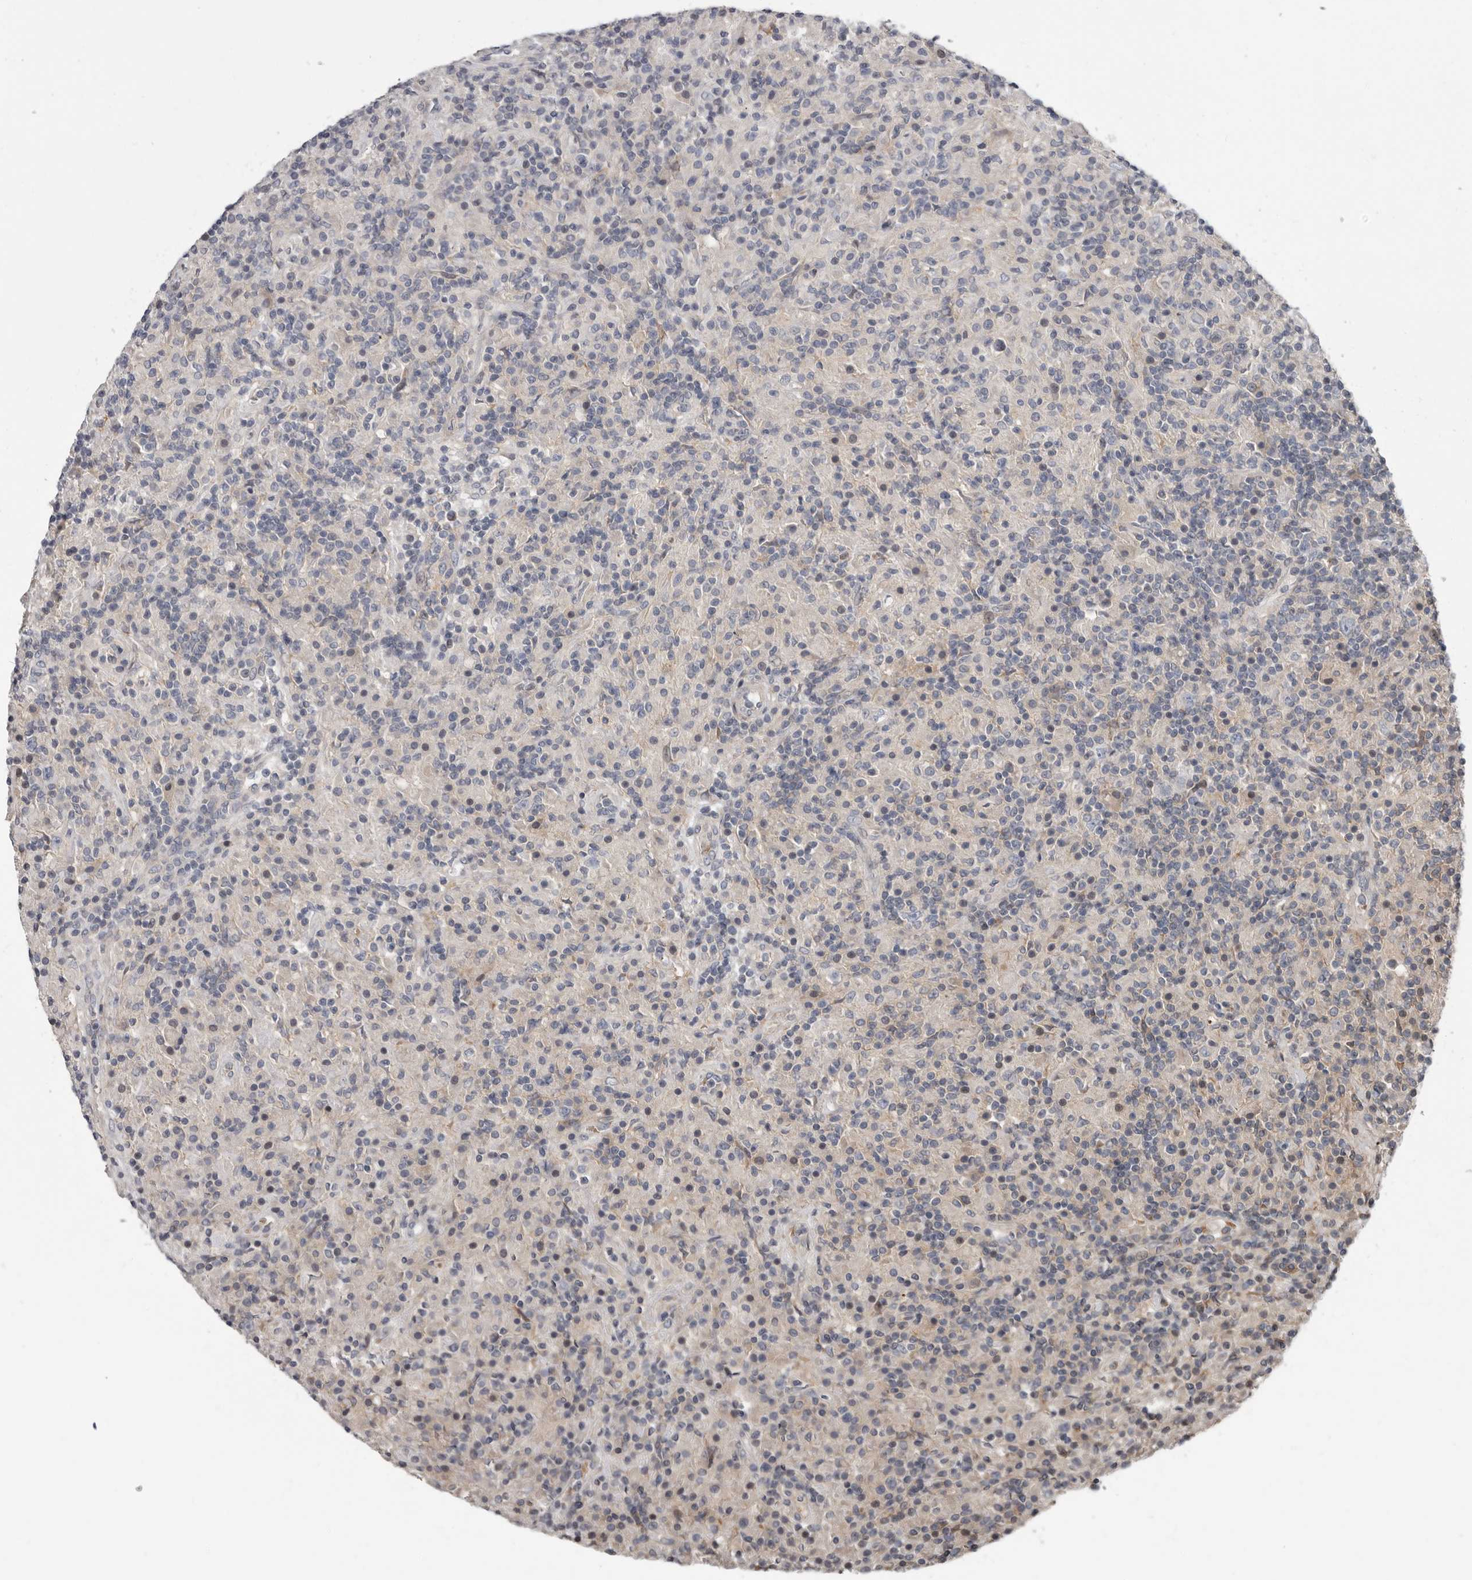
{"staining": {"intensity": "negative", "quantity": "none", "location": "none"}, "tissue": "lymphoma", "cell_type": "Tumor cells", "image_type": "cancer", "snomed": [{"axis": "morphology", "description": "Hodgkin's disease, NOS"}, {"axis": "topography", "description": "Lymph node"}], "caption": "Tumor cells are negative for protein expression in human lymphoma.", "gene": "FGFR4", "patient": {"sex": "male", "age": 70}}